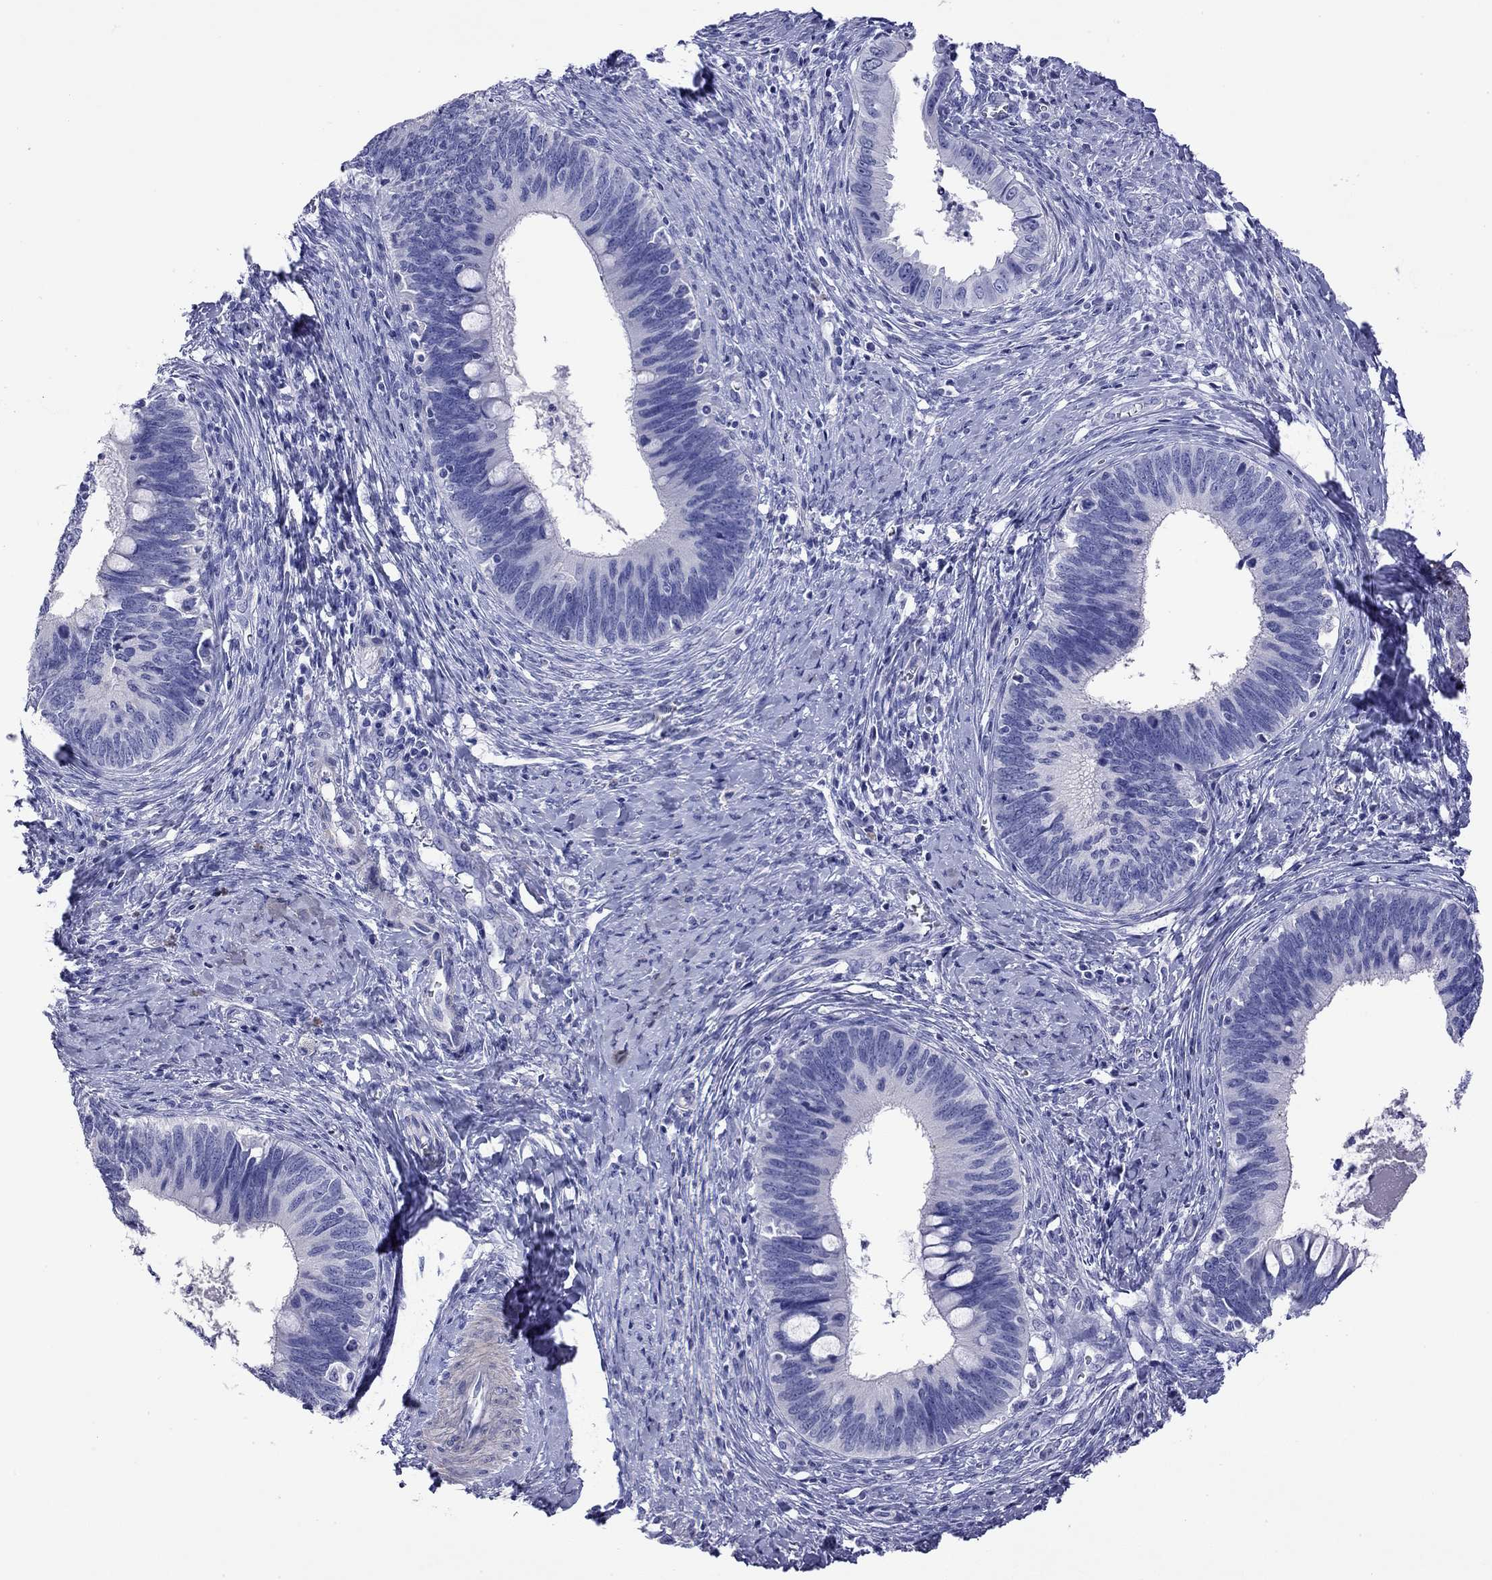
{"staining": {"intensity": "negative", "quantity": "none", "location": "none"}, "tissue": "cervical cancer", "cell_type": "Tumor cells", "image_type": "cancer", "snomed": [{"axis": "morphology", "description": "Adenocarcinoma, NOS"}, {"axis": "topography", "description": "Cervix"}], "caption": "There is no significant staining in tumor cells of cervical adenocarcinoma. Nuclei are stained in blue.", "gene": "KIAA2012", "patient": {"sex": "female", "age": 42}}